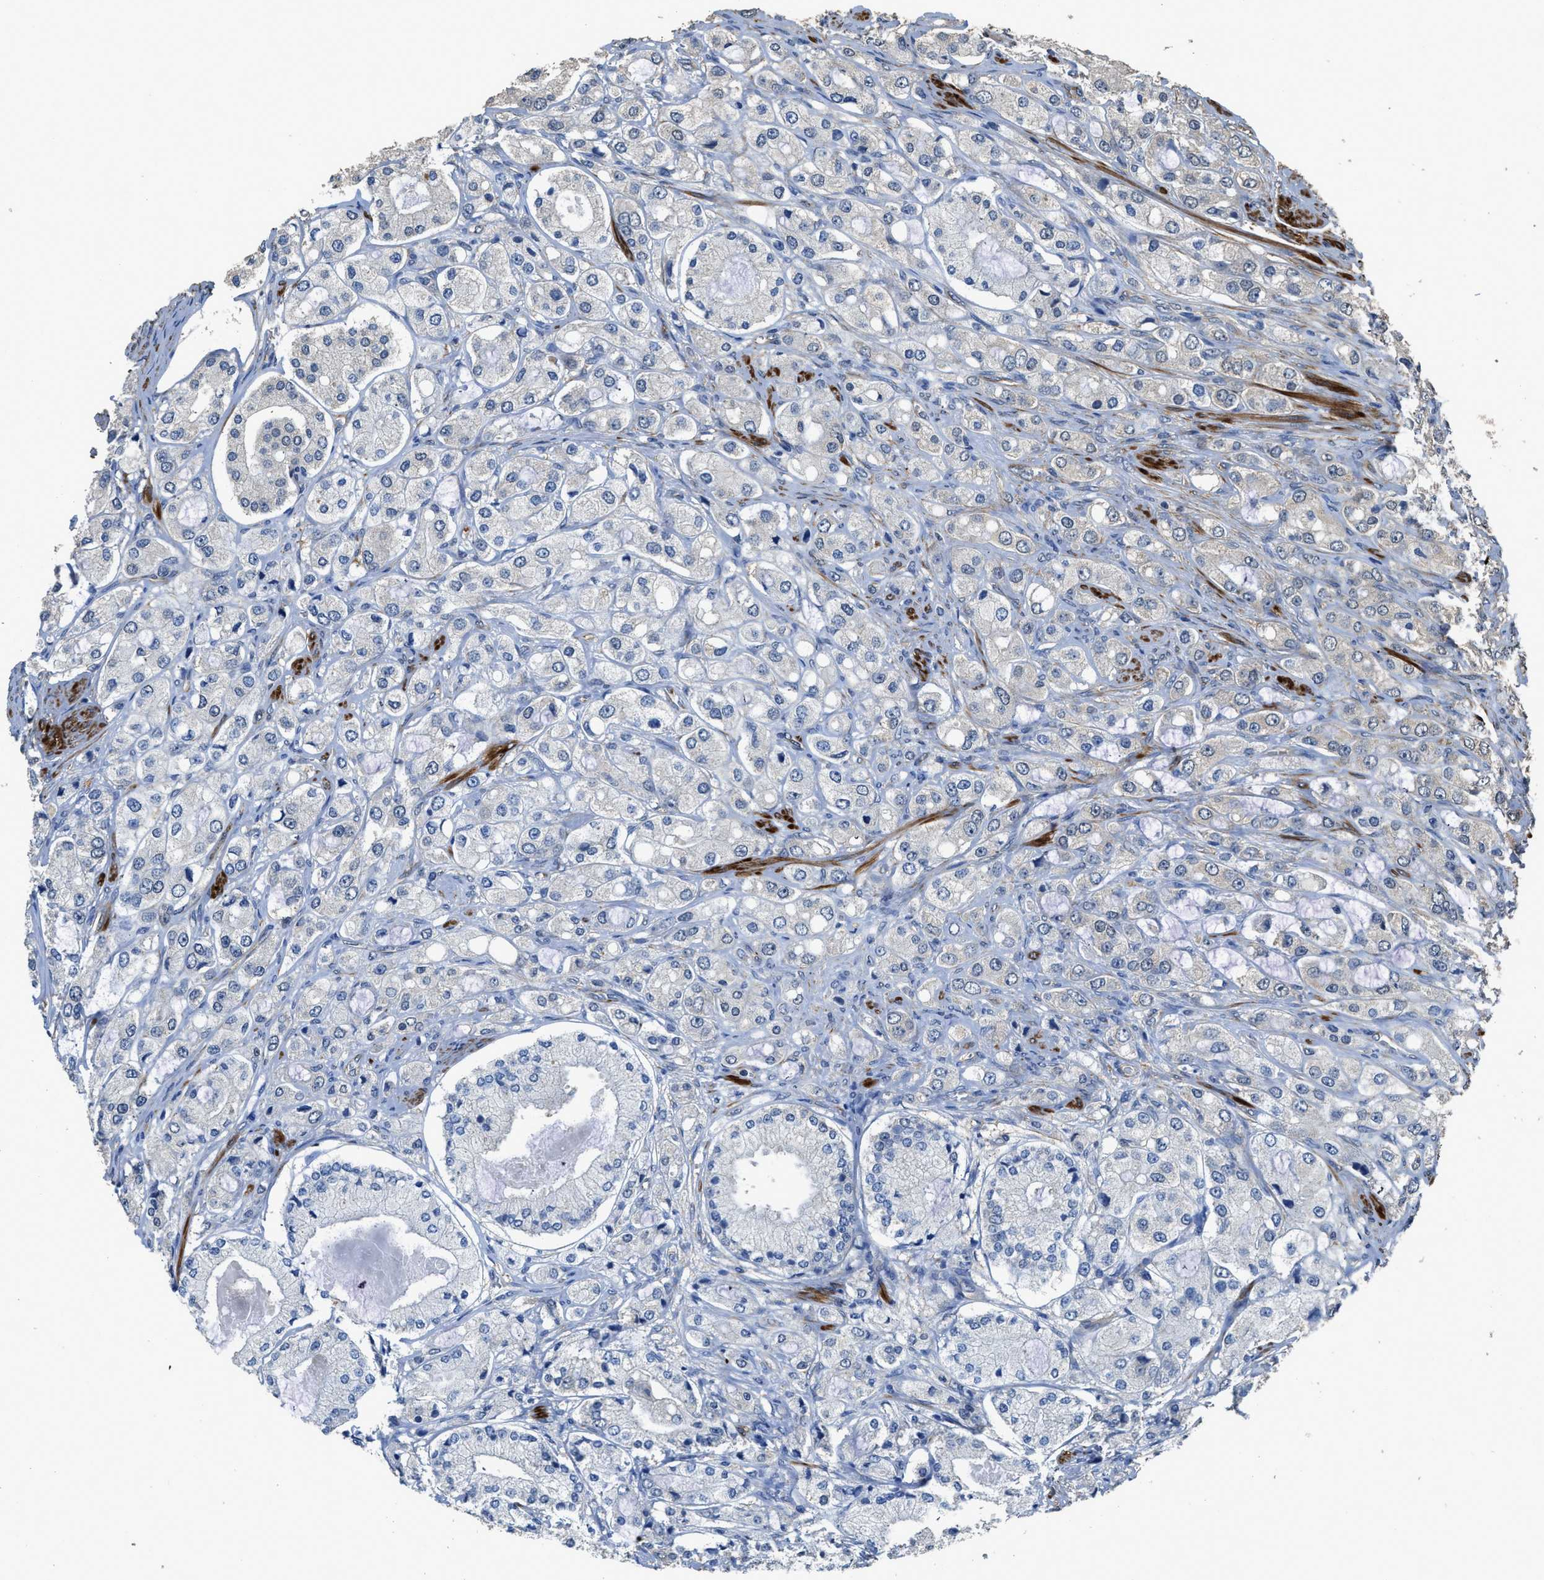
{"staining": {"intensity": "negative", "quantity": "none", "location": "none"}, "tissue": "prostate cancer", "cell_type": "Tumor cells", "image_type": "cancer", "snomed": [{"axis": "morphology", "description": "Adenocarcinoma, High grade"}, {"axis": "topography", "description": "Prostate"}], "caption": "Immunohistochemistry micrograph of prostate cancer (adenocarcinoma (high-grade)) stained for a protein (brown), which demonstrates no expression in tumor cells.", "gene": "SYNM", "patient": {"sex": "male", "age": 65}}